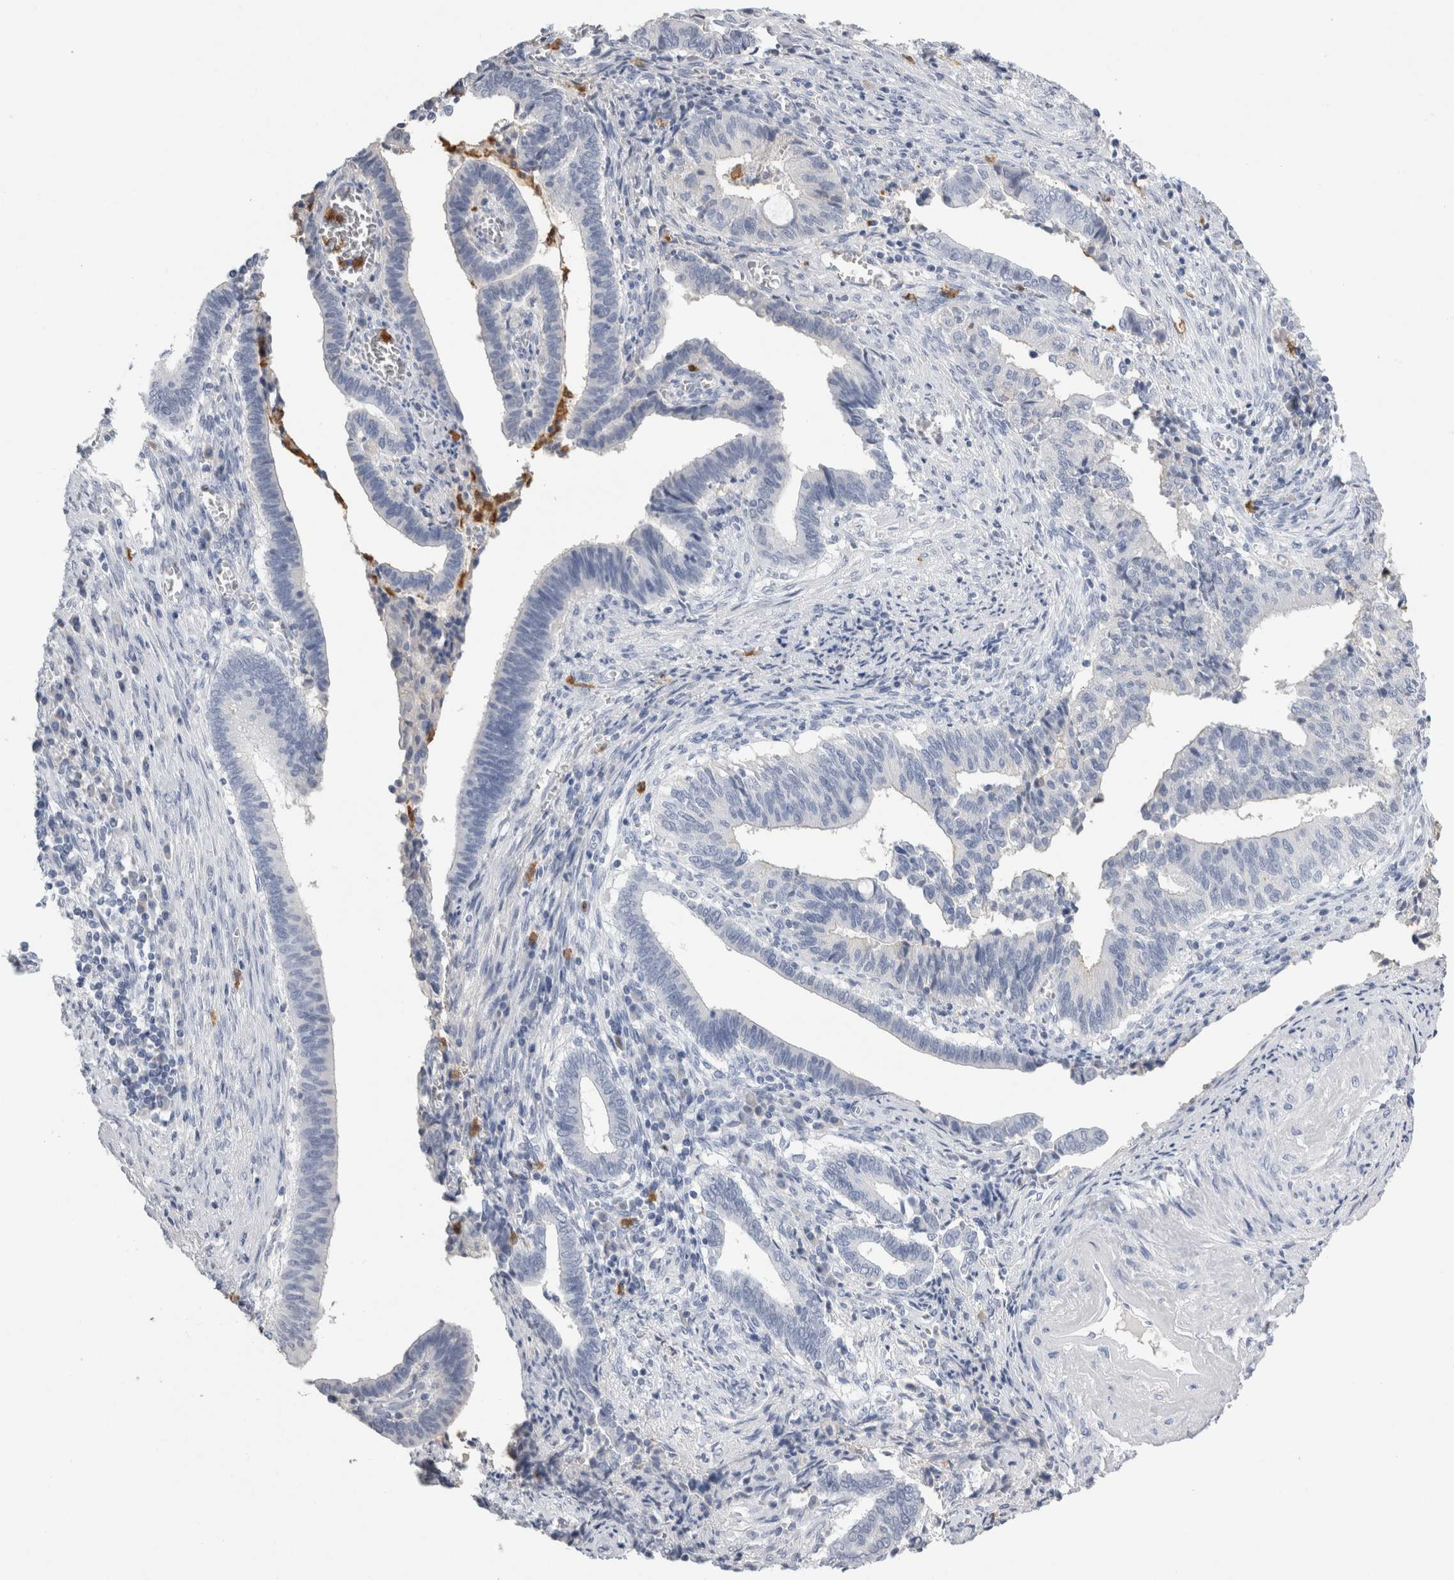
{"staining": {"intensity": "negative", "quantity": "none", "location": "none"}, "tissue": "cervical cancer", "cell_type": "Tumor cells", "image_type": "cancer", "snomed": [{"axis": "morphology", "description": "Adenocarcinoma, NOS"}, {"axis": "topography", "description": "Cervix"}], "caption": "A micrograph of cervical cancer (adenocarcinoma) stained for a protein displays no brown staining in tumor cells.", "gene": "S100A12", "patient": {"sex": "female", "age": 44}}